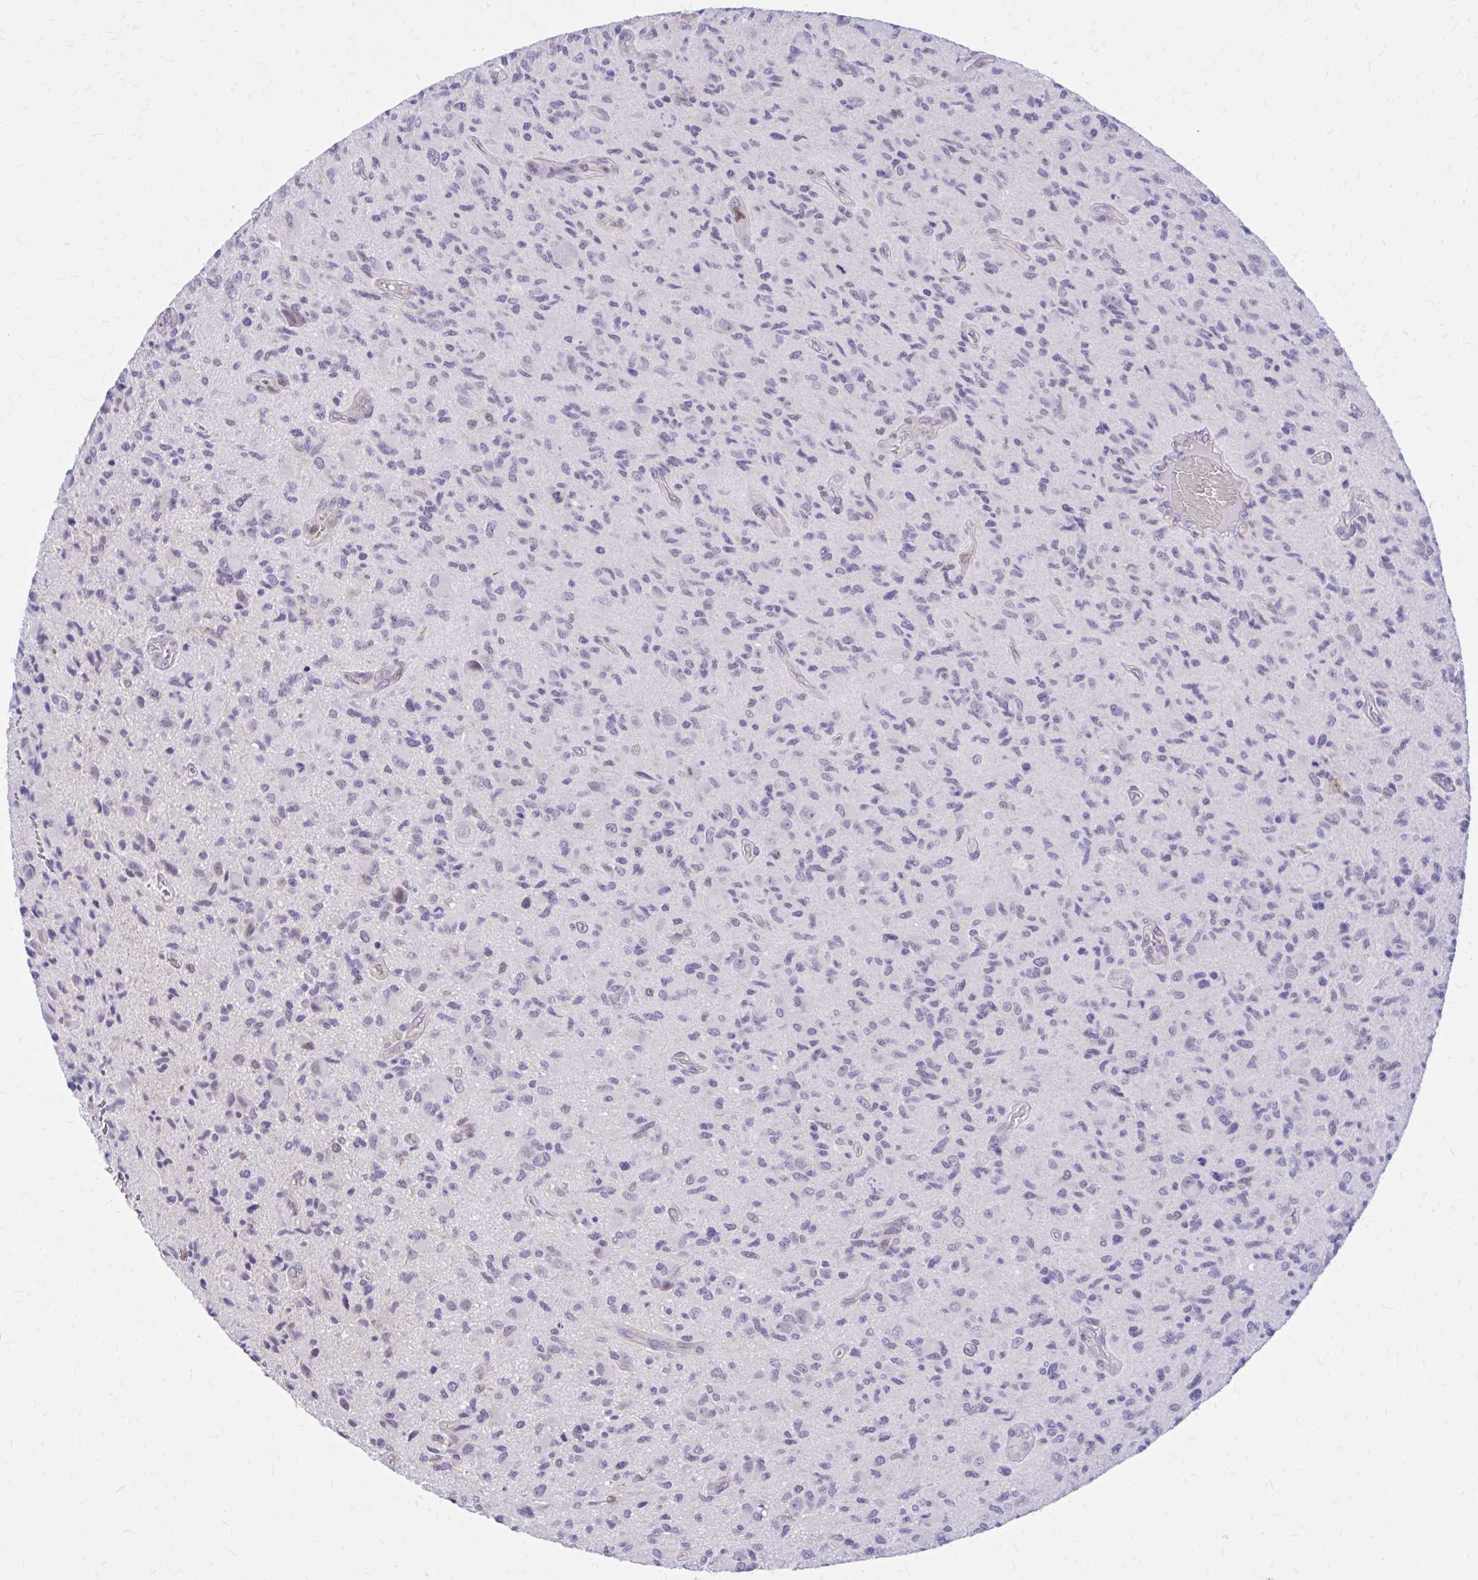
{"staining": {"intensity": "negative", "quantity": "none", "location": "none"}, "tissue": "glioma", "cell_type": "Tumor cells", "image_type": "cancer", "snomed": [{"axis": "morphology", "description": "Glioma, malignant, High grade"}, {"axis": "topography", "description": "Brain"}], "caption": "A micrograph of high-grade glioma (malignant) stained for a protein reveals no brown staining in tumor cells.", "gene": "ZBTB25", "patient": {"sex": "female", "age": 65}}